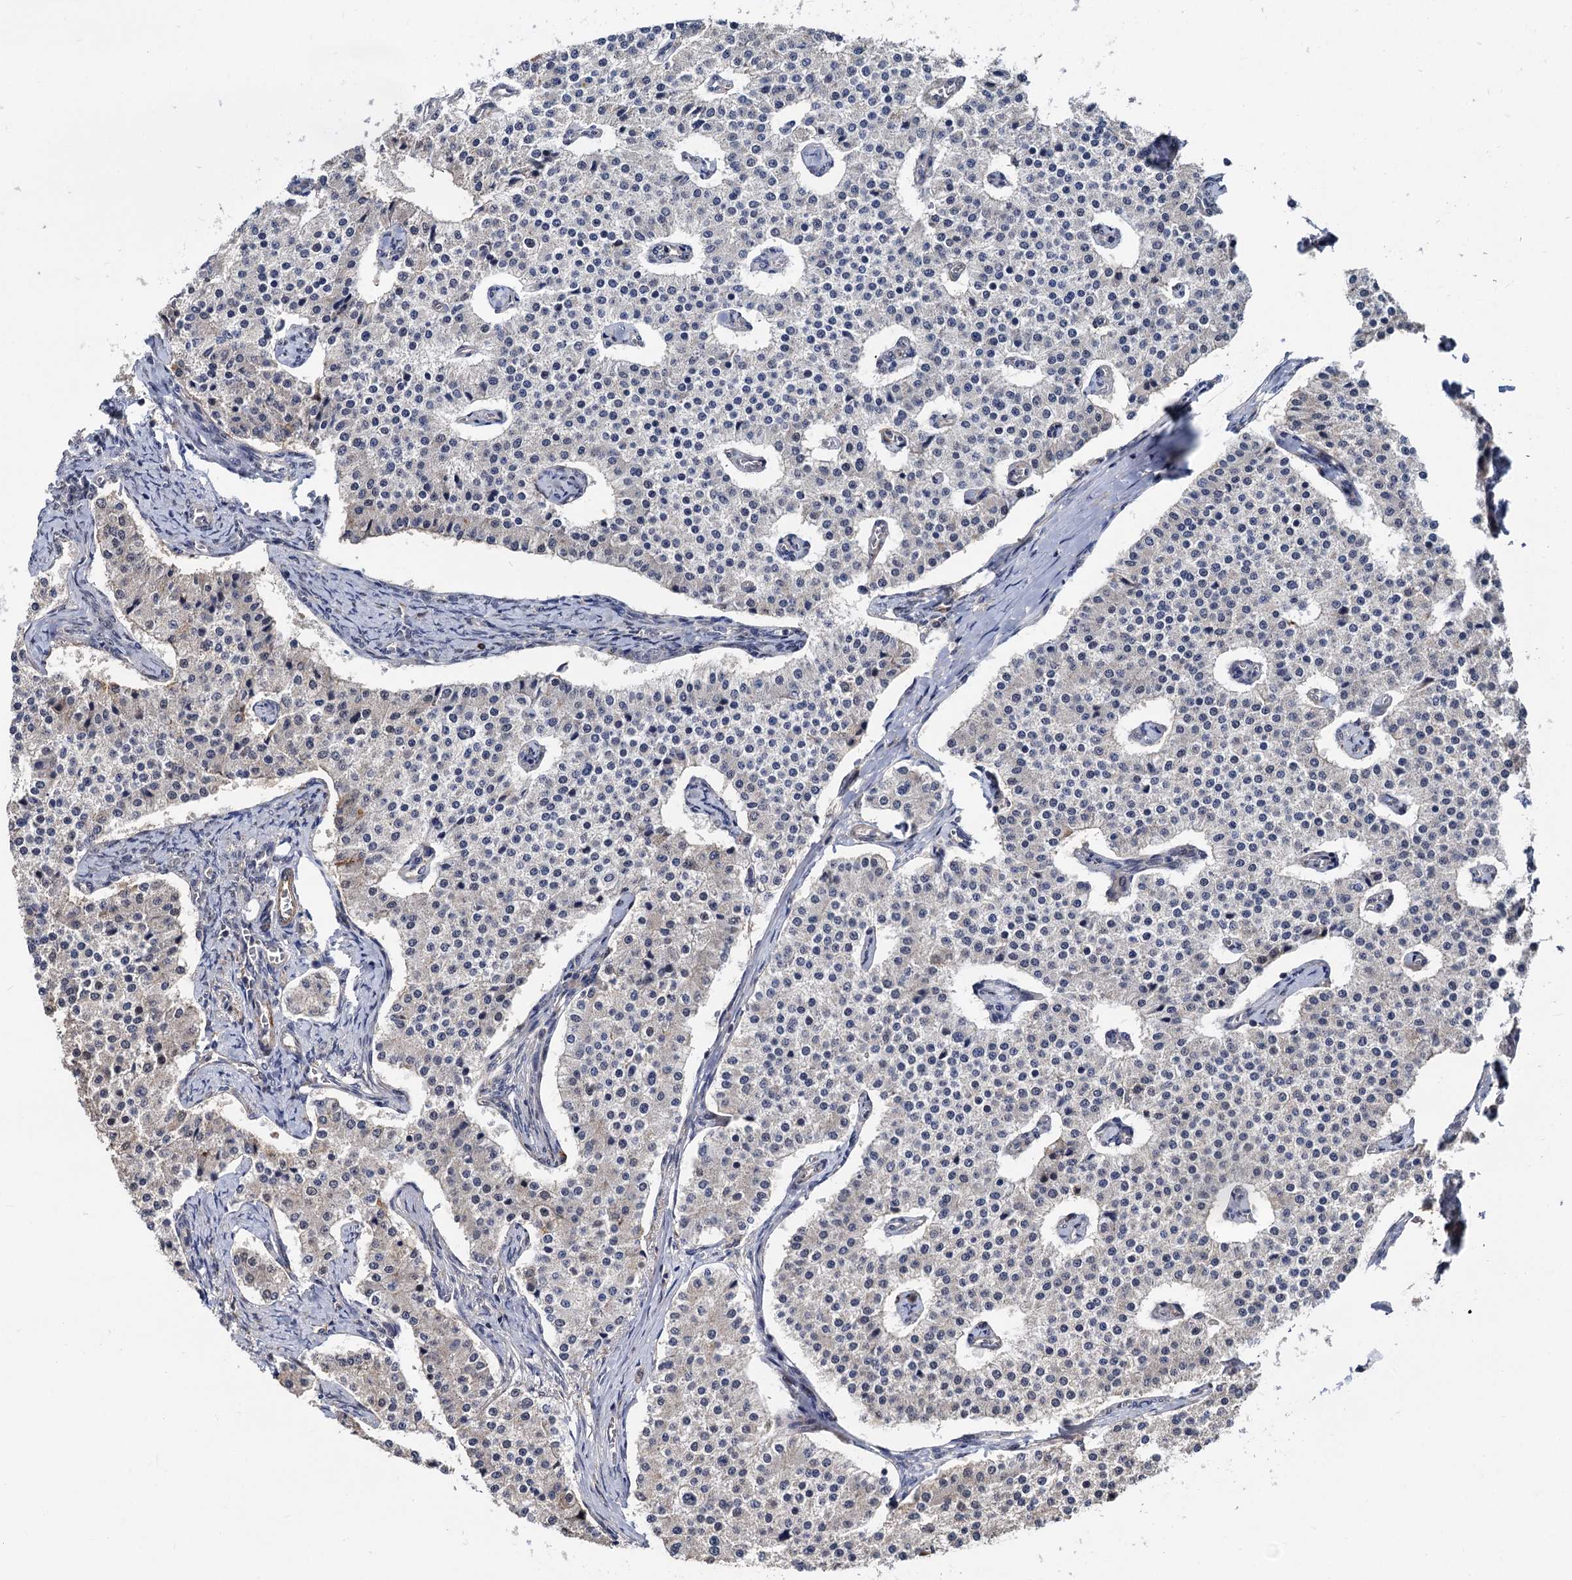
{"staining": {"intensity": "negative", "quantity": "none", "location": "none"}, "tissue": "carcinoid", "cell_type": "Tumor cells", "image_type": "cancer", "snomed": [{"axis": "morphology", "description": "Carcinoid, malignant, NOS"}, {"axis": "topography", "description": "Colon"}], "caption": "The histopathology image exhibits no significant staining in tumor cells of malignant carcinoid.", "gene": "PSMD4", "patient": {"sex": "female", "age": 52}}